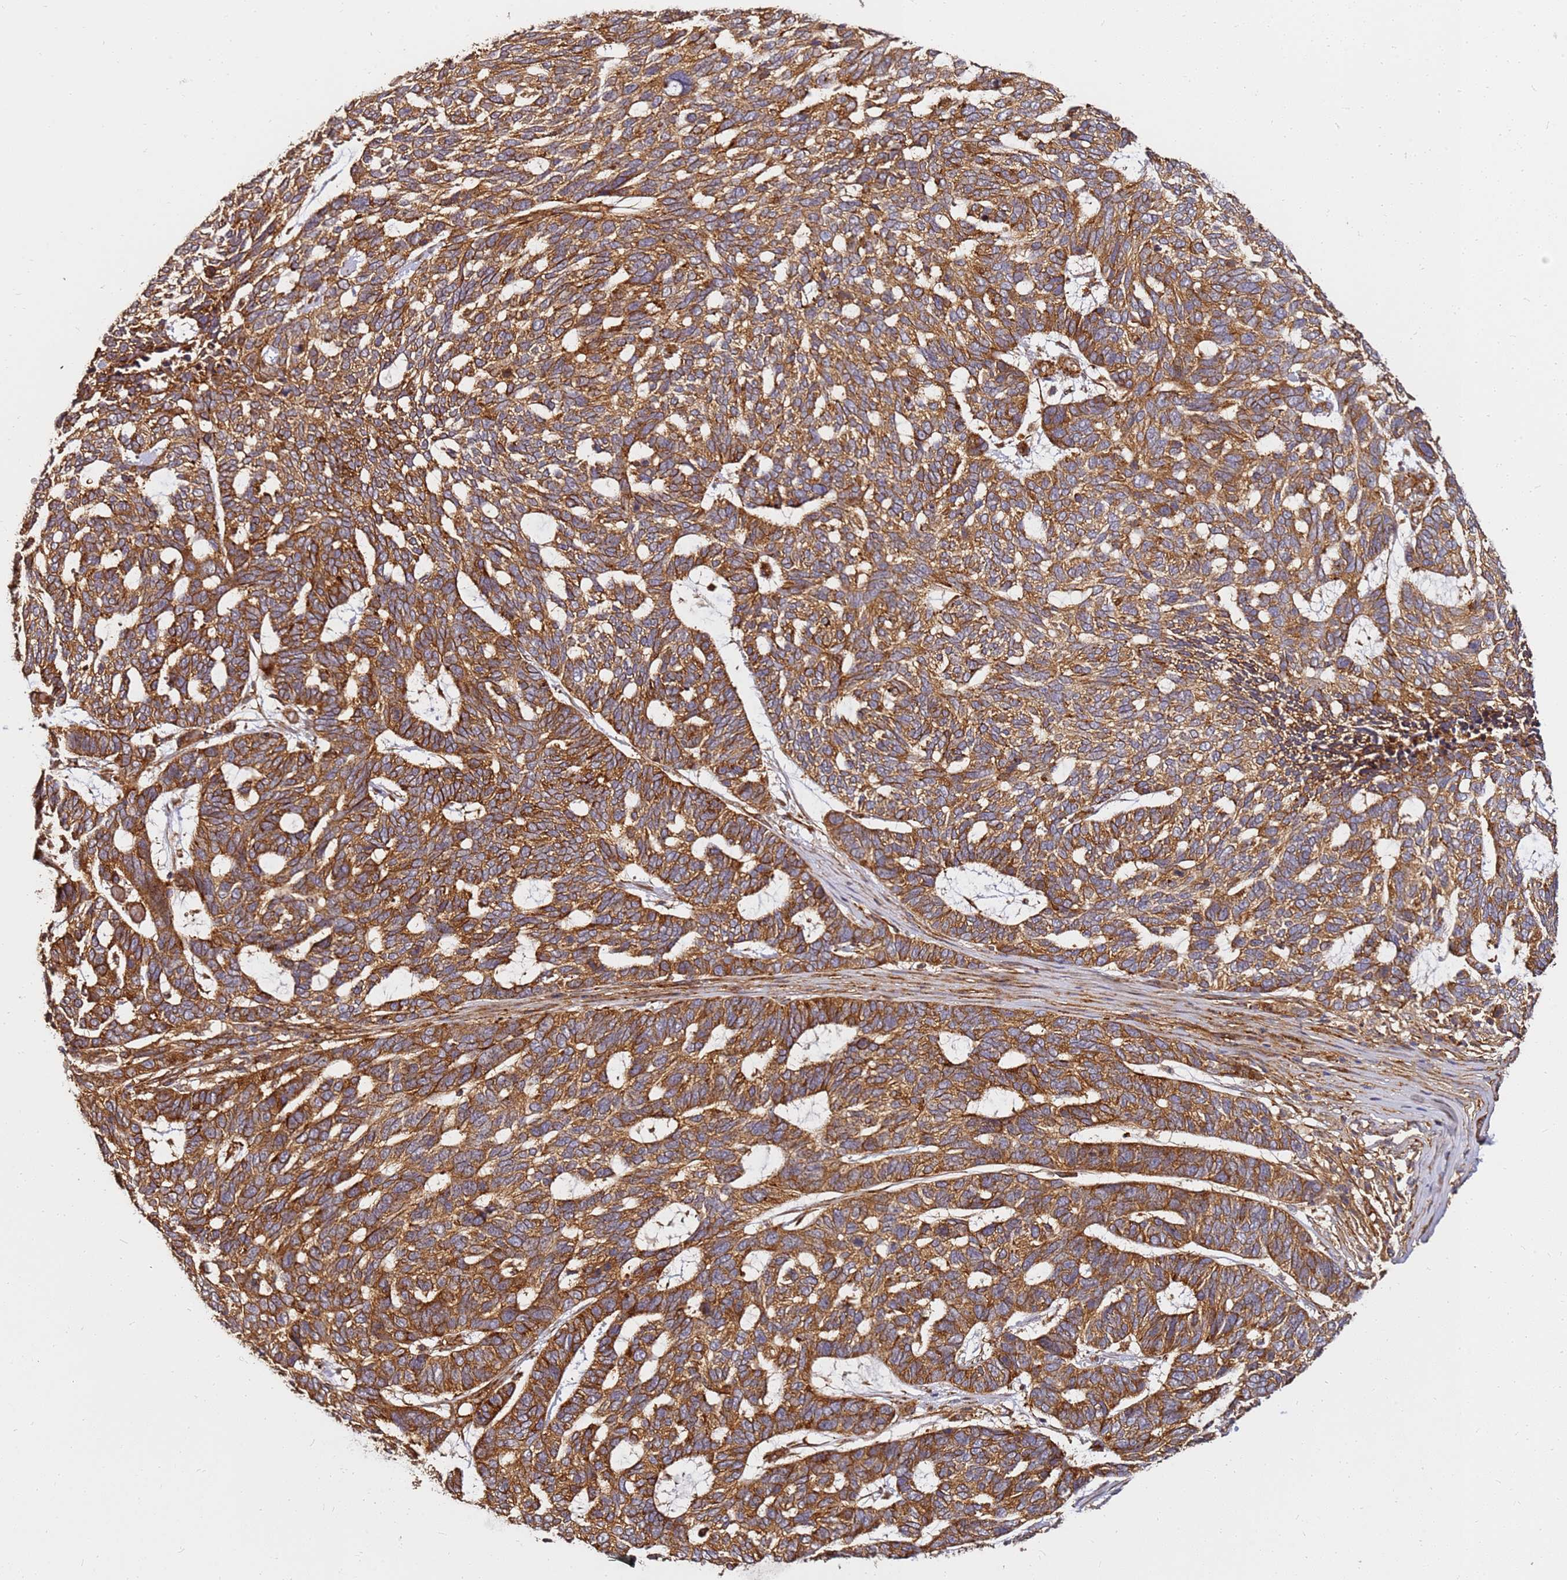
{"staining": {"intensity": "strong", "quantity": ">75%", "location": "cytoplasmic/membranous"}, "tissue": "skin cancer", "cell_type": "Tumor cells", "image_type": "cancer", "snomed": [{"axis": "morphology", "description": "Basal cell carcinoma"}, {"axis": "topography", "description": "Skin"}], "caption": "This image shows immunohistochemistry (IHC) staining of human skin cancer (basal cell carcinoma), with high strong cytoplasmic/membranous positivity in about >75% of tumor cells.", "gene": "DVL3", "patient": {"sex": "female", "age": 65}}